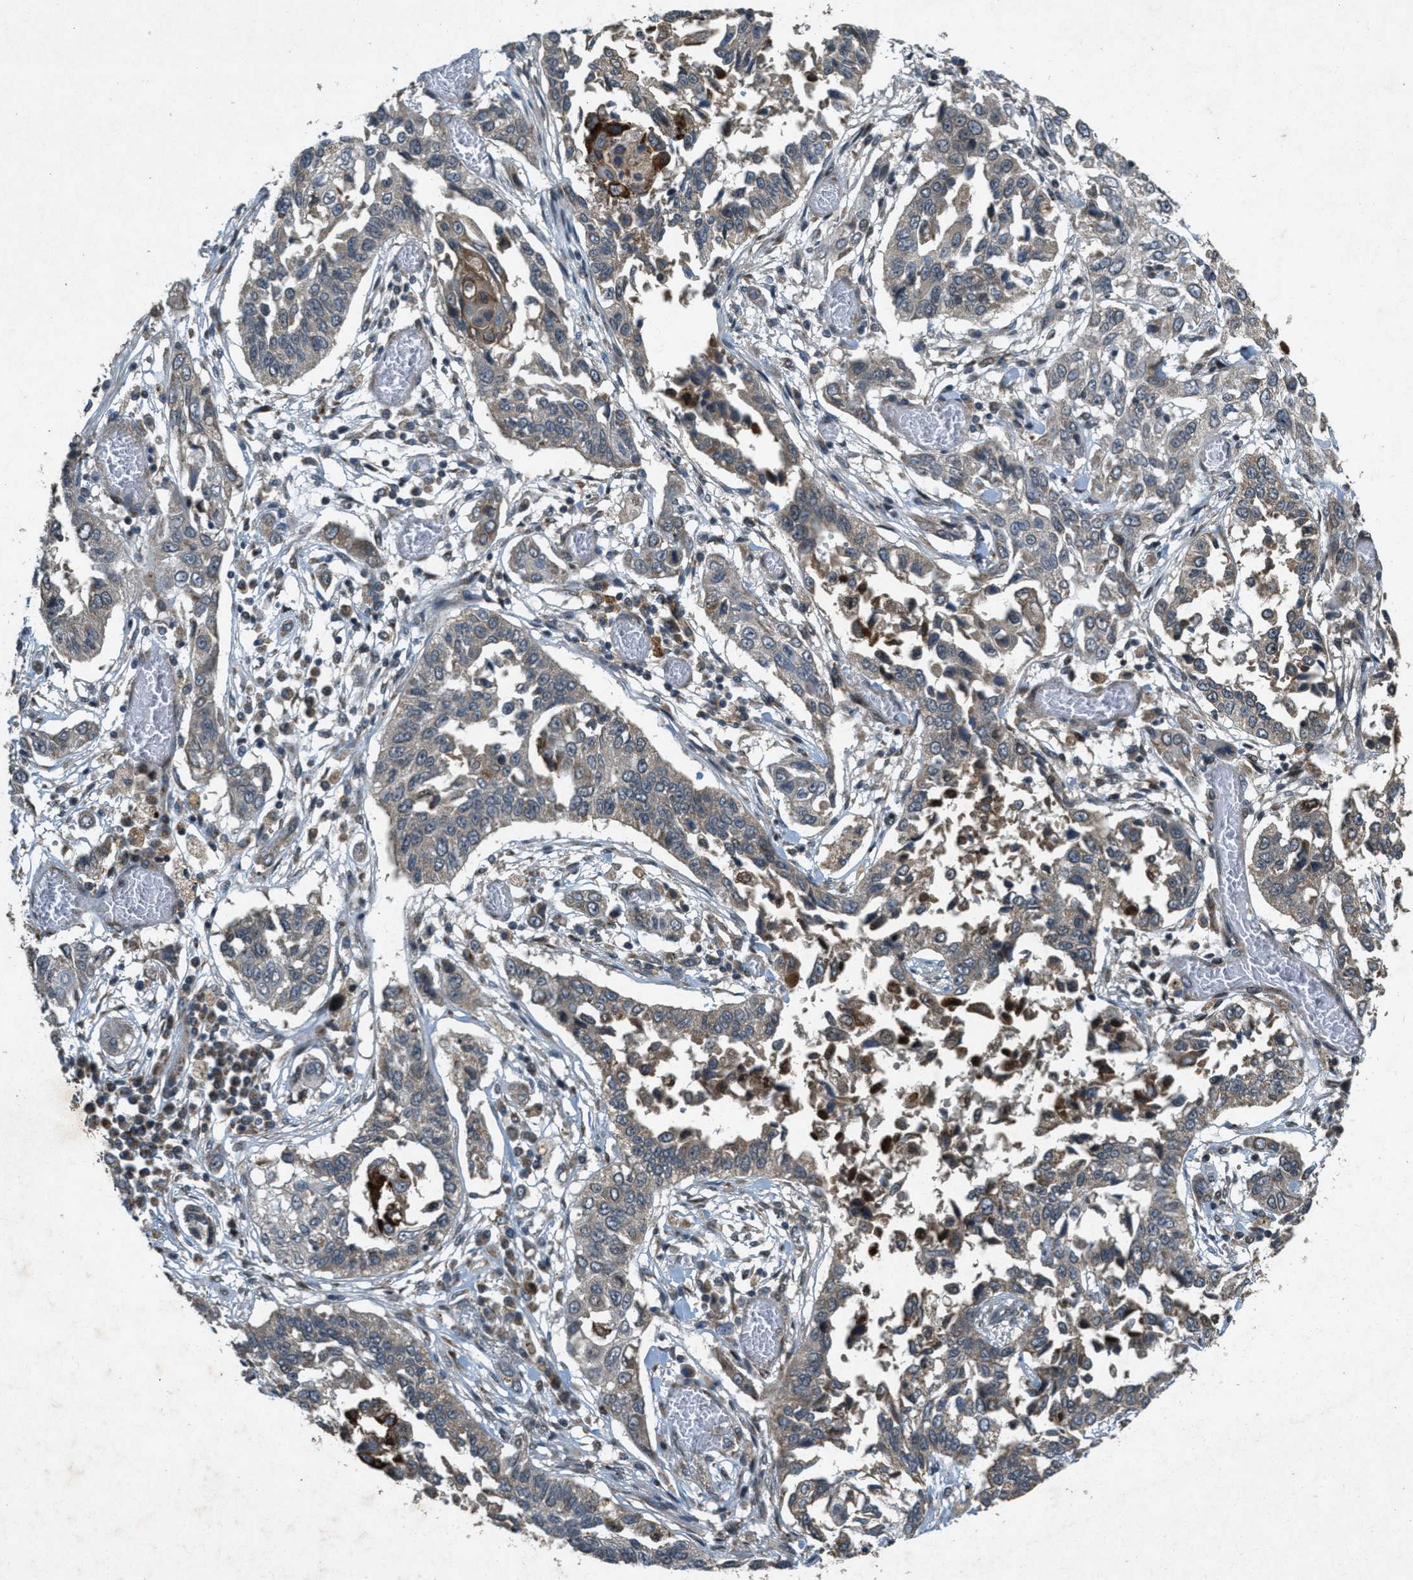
{"staining": {"intensity": "weak", "quantity": "25%-75%", "location": "cytoplasmic/membranous"}, "tissue": "lung cancer", "cell_type": "Tumor cells", "image_type": "cancer", "snomed": [{"axis": "morphology", "description": "Squamous cell carcinoma, NOS"}, {"axis": "topography", "description": "Lung"}], "caption": "Lung squamous cell carcinoma stained with DAB immunohistochemistry exhibits low levels of weak cytoplasmic/membranous staining in approximately 25%-75% of tumor cells. The staining is performed using DAB brown chromogen to label protein expression. The nuclei are counter-stained blue using hematoxylin.", "gene": "PPP1R15A", "patient": {"sex": "male", "age": 71}}